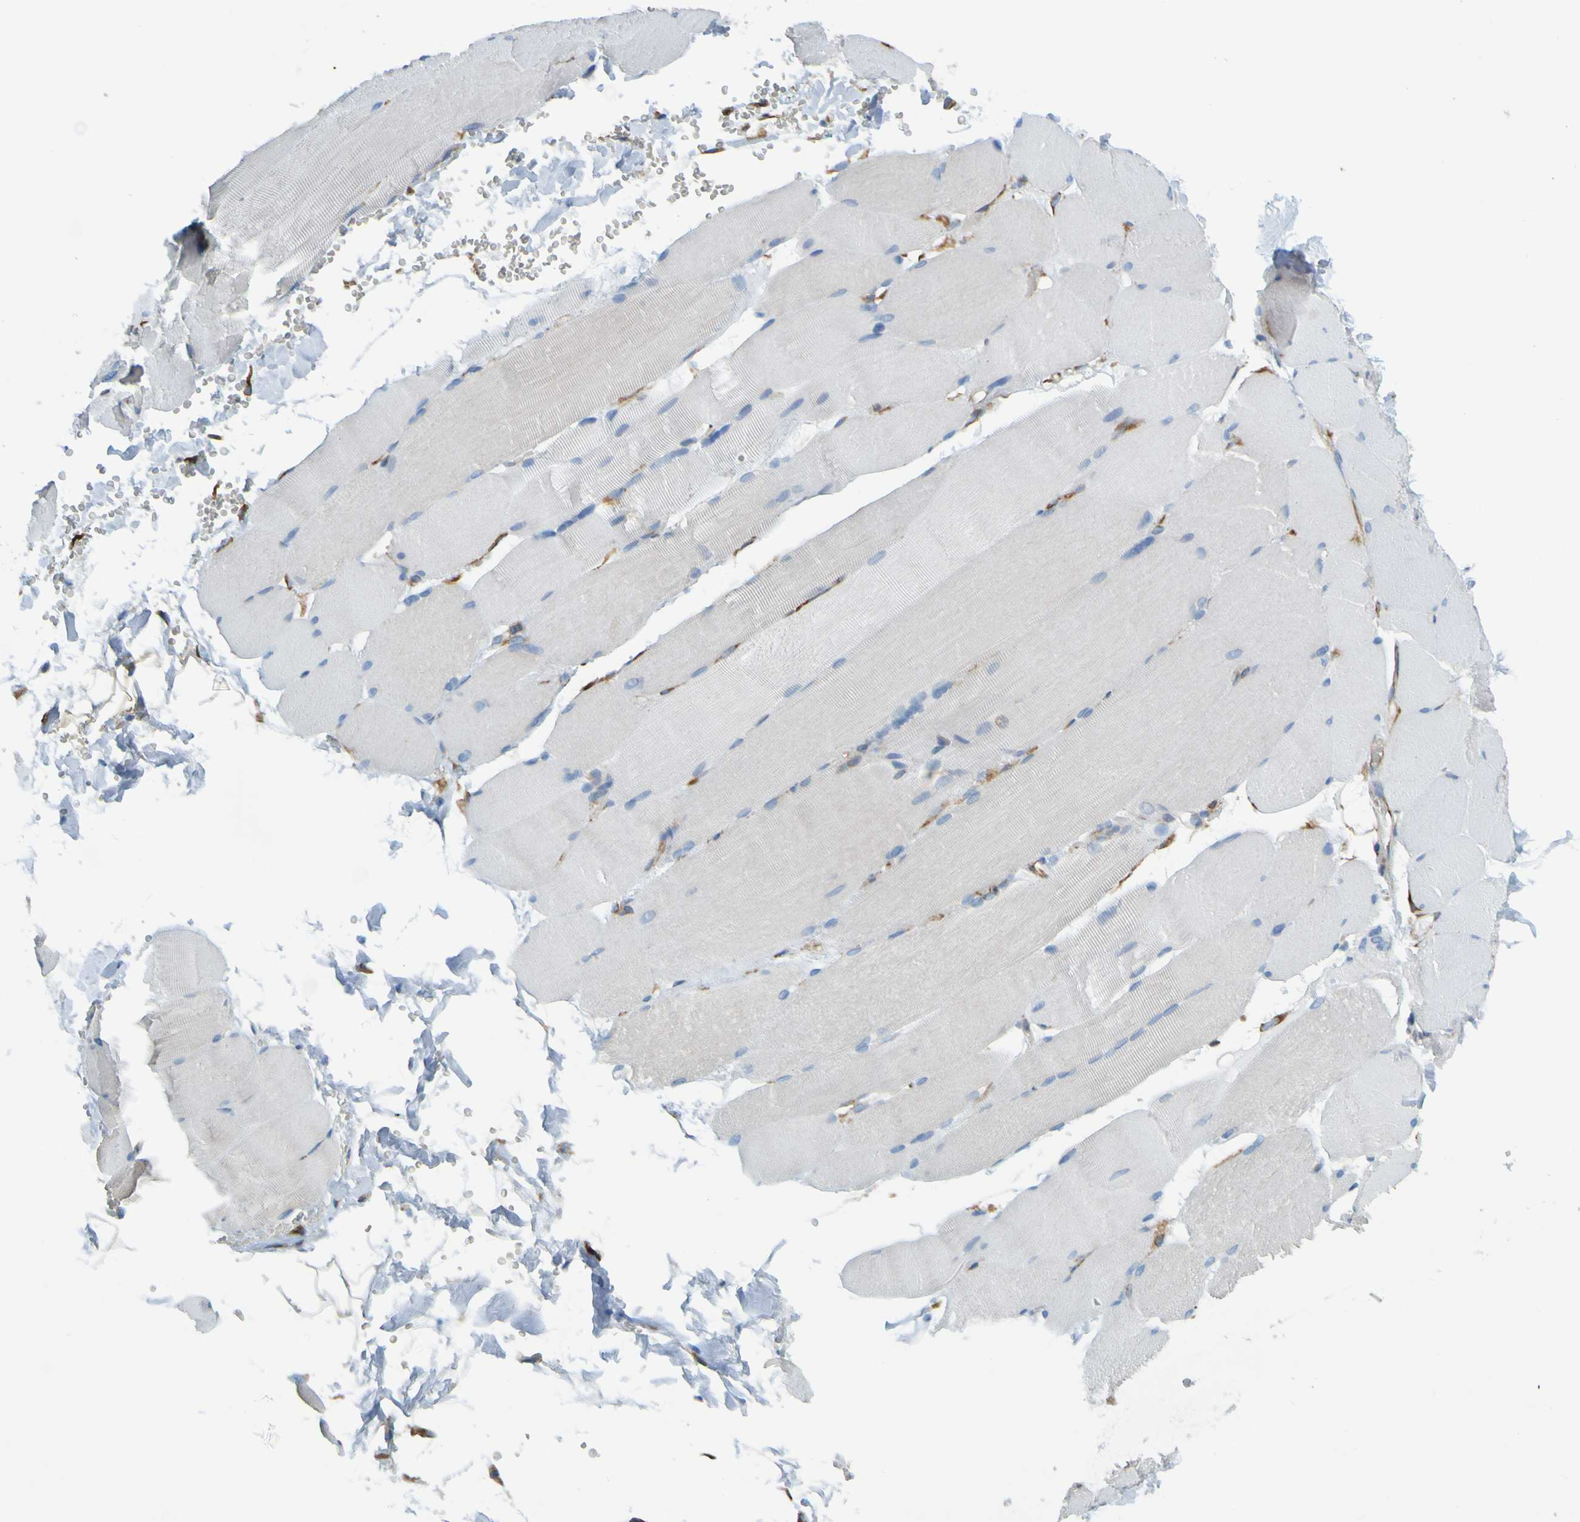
{"staining": {"intensity": "negative", "quantity": "none", "location": "none"}, "tissue": "skeletal muscle", "cell_type": "Myocytes", "image_type": "normal", "snomed": [{"axis": "morphology", "description": "Normal tissue, NOS"}, {"axis": "topography", "description": "Skin"}, {"axis": "topography", "description": "Skeletal muscle"}], "caption": "Benign skeletal muscle was stained to show a protein in brown. There is no significant expression in myocytes.", "gene": "SSR1", "patient": {"sex": "male", "age": 83}}